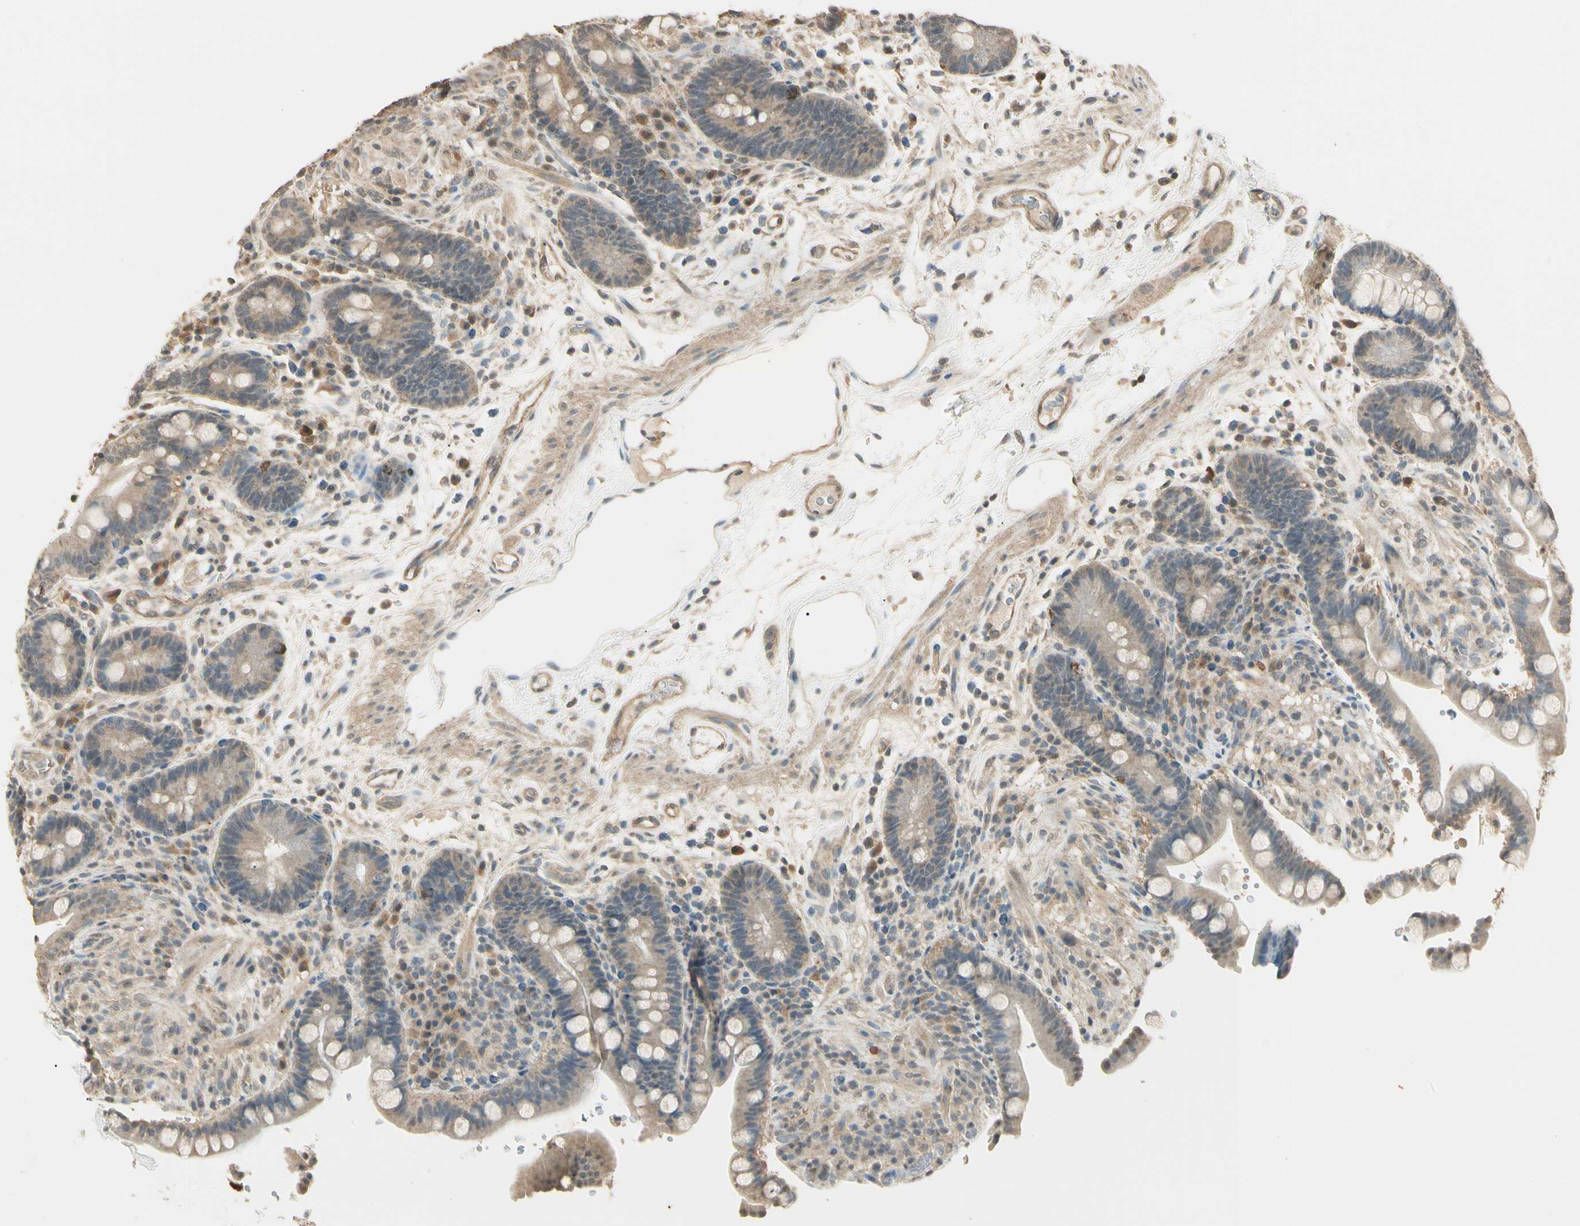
{"staining": {"intensity": "weak", "quantity": ">75%", "location": "cytoplasmic/membranous"}, "tissue": "colon", "cell_type": "Endothelial cells", "image_type": "normal", "snomed": [{"axis": "morphology", "description": "Normal tissue, NOS"}, {"axis": "topography", "description": "Colon"}], "caption": "A low amount of weak cytoplasmic/membranous staining is seen in about >75% of endothelial cells in benign colon. Immunohistochemistry stains the protein of interest in brown and the nuclei are stained blue.", "gene": "SGCA", "patient": {"sex": "male", "age": 73}}